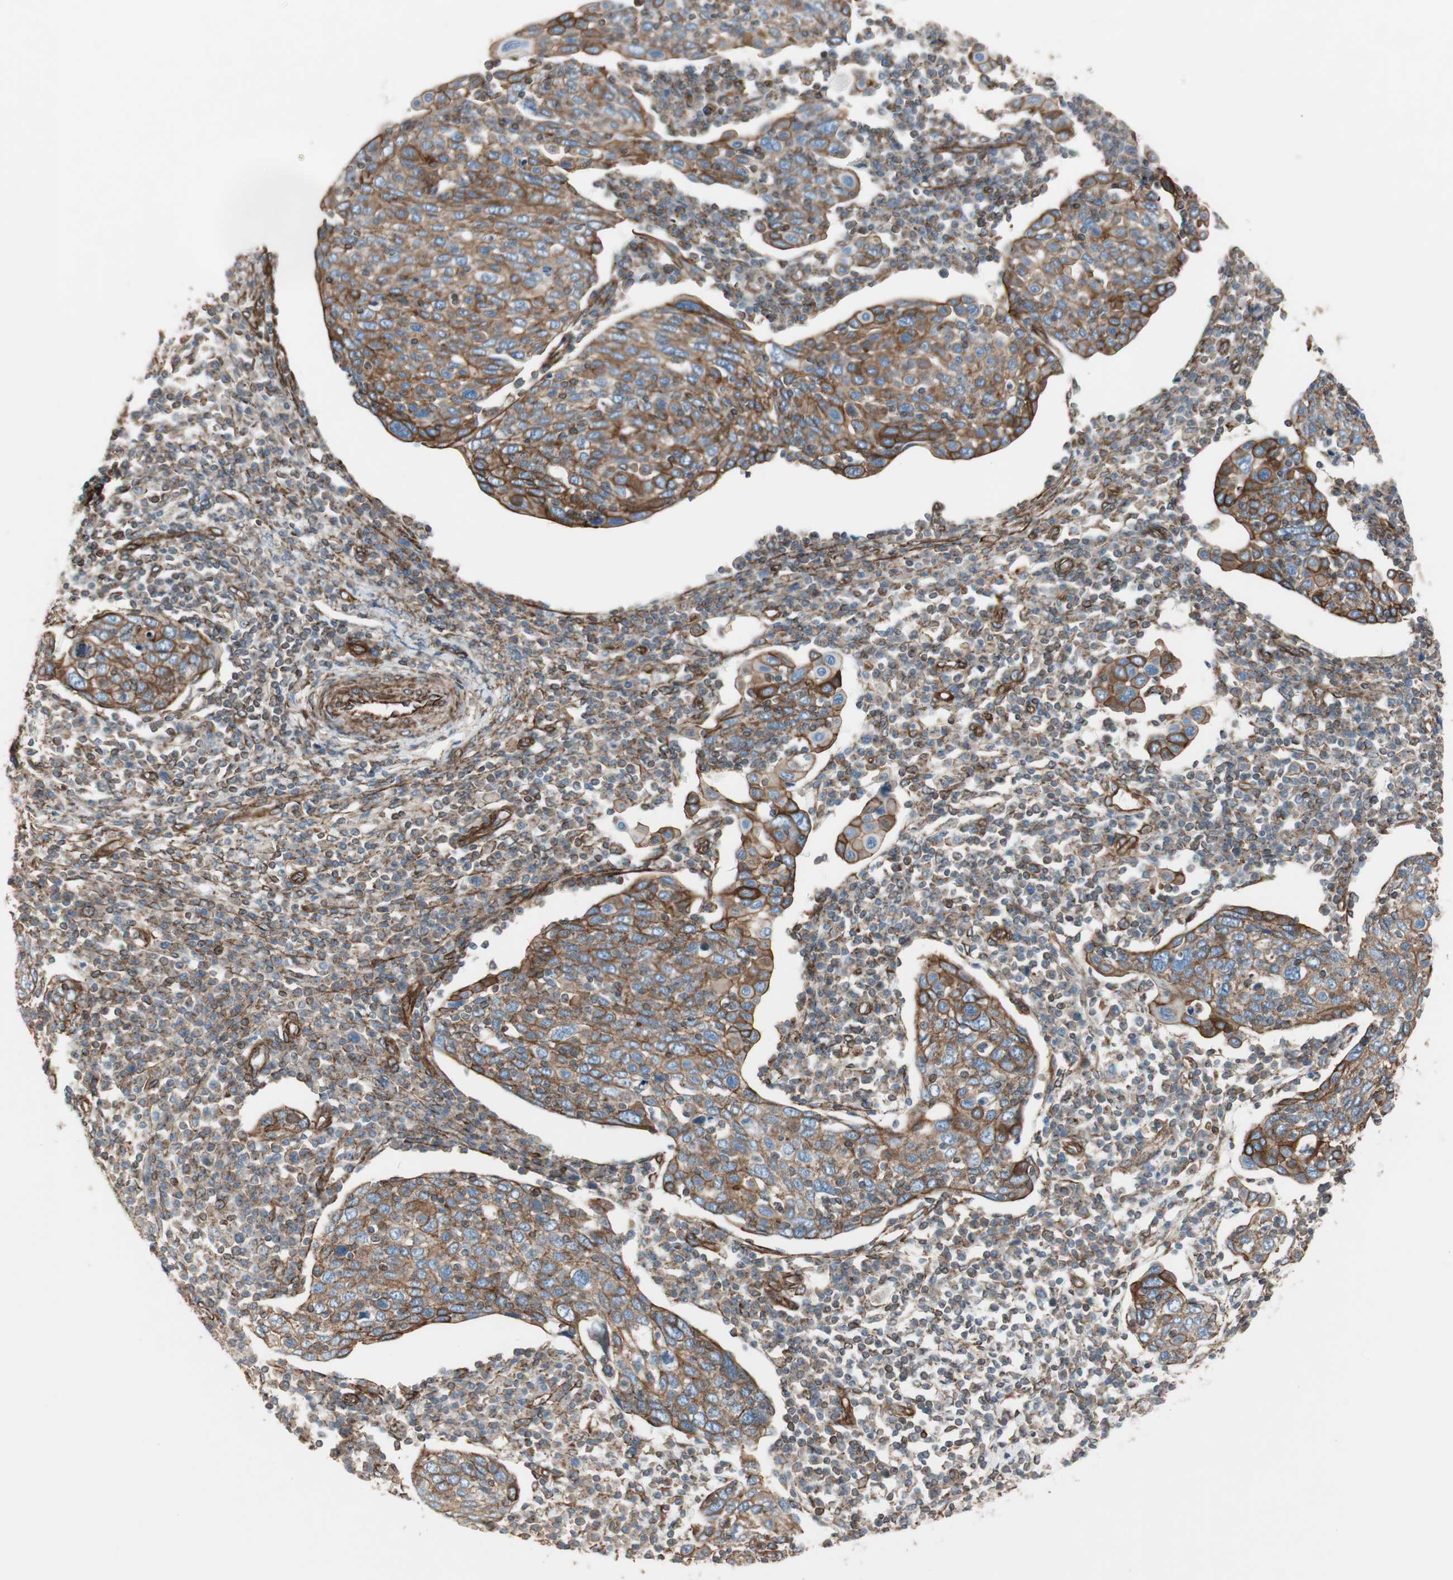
{"staining": {"intensity": "moderate", "quantity": ">75%", "location": "cytoplasmic/membranous"}, "tissue": "cervical cancer", "cell_type": "Tumor cells", "image_type": "cancer", "snomed": [{"axis": "morphology", "description": "Squamous cell carcinoma, NOS"}, {"axis": "topography", "description": "Cervix"}], "caption": "This is a micrograph of immunohistochemistry staining of cervical cancer, which shows moderate staining in the cytoplasmic/membranous of tumor cells.", "gene": "TCTA", "patient": {"sex": "female", "age": 40}}